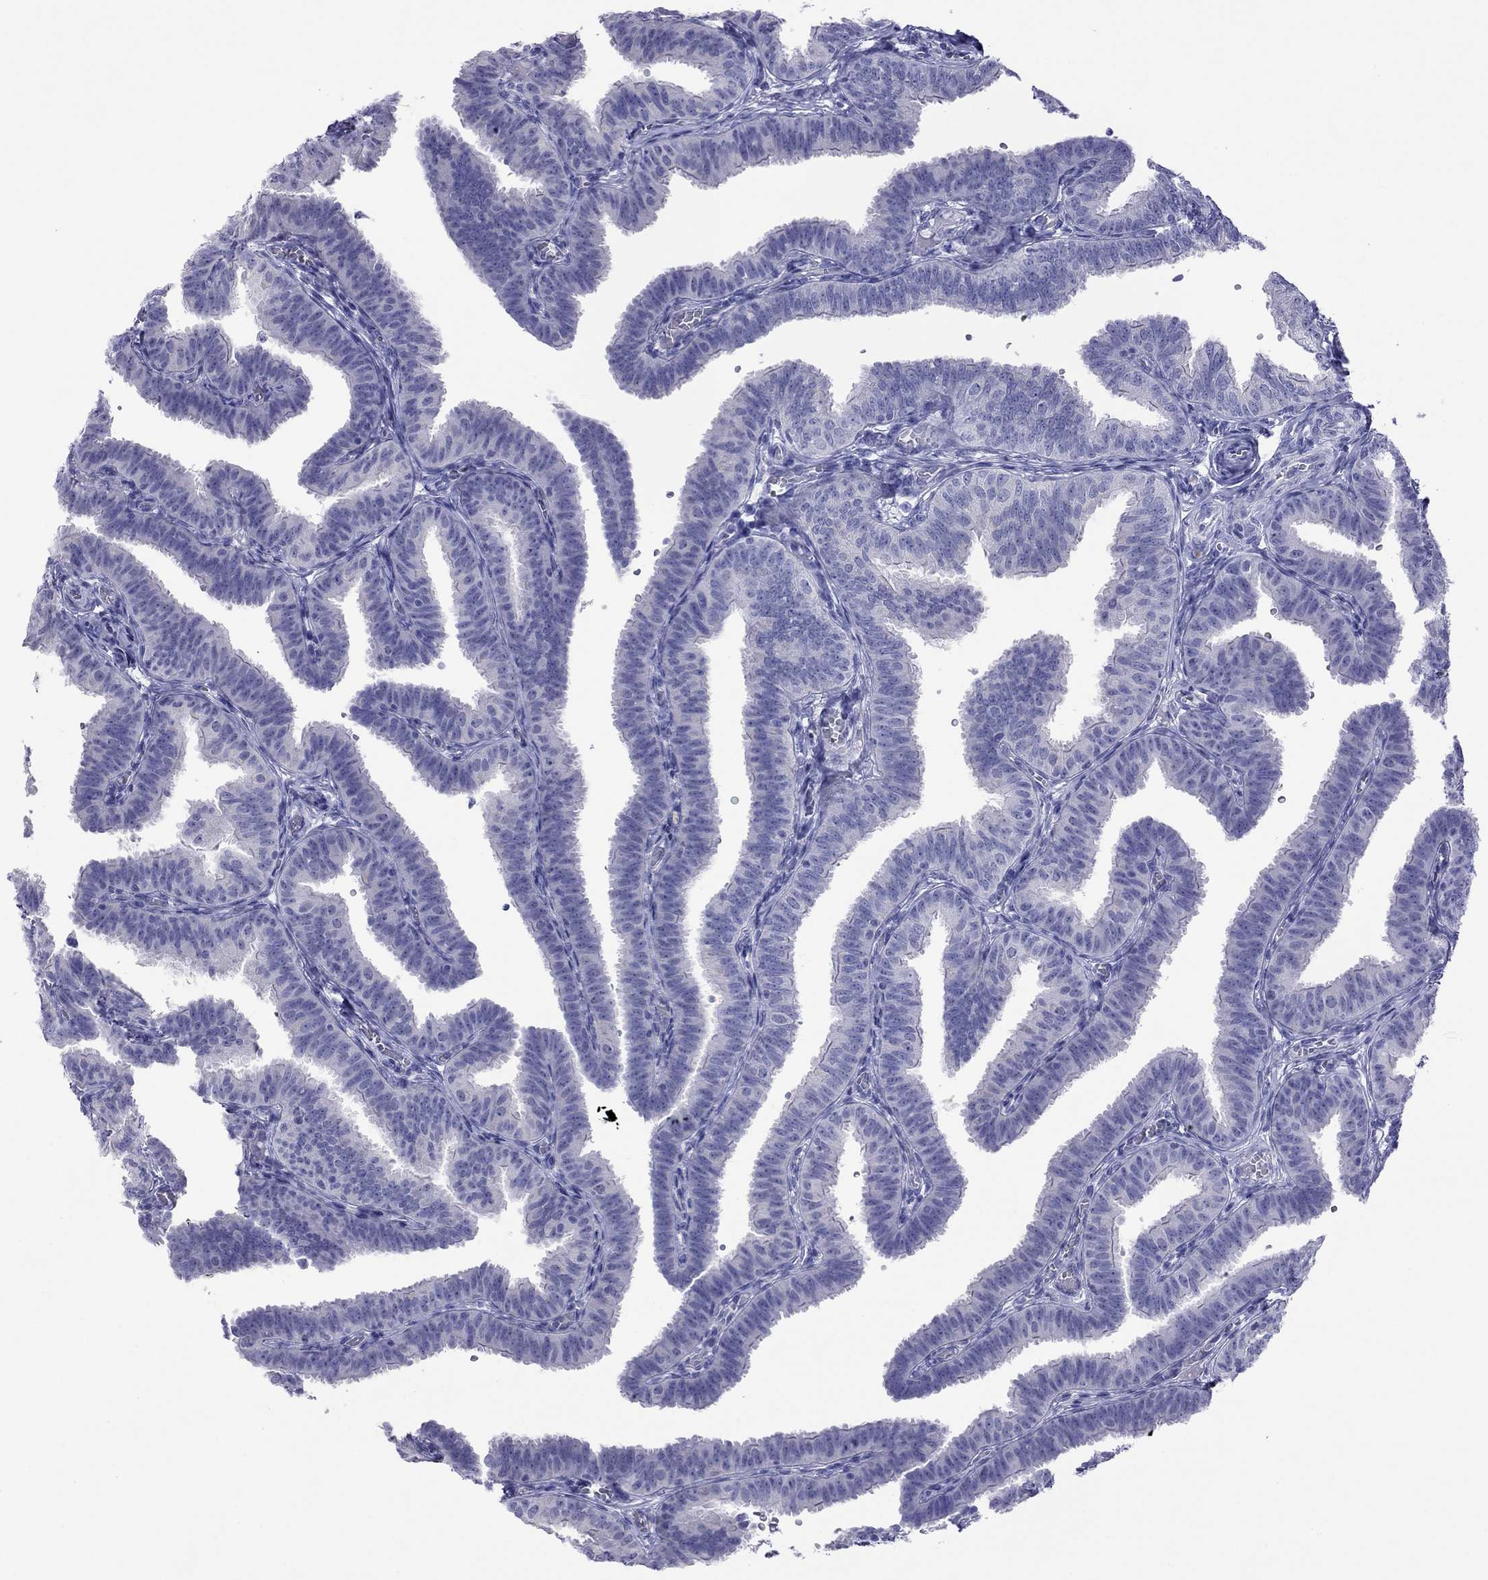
{"staining": {"intensity": "negative", "quantity": "none", "location": "none"}, "tissue": "fallopian tube", "cell_type": "Glandular cells", "image_type": "normal", "snomed": [{"axis": "morphology", "description": "Normal tissue, NOS"}, {"axis": "topography", "description": "Fallopian tube"}], "caption": "IHC micrograph of benign fallopian tube stained for a protein (brown), which exhibits no expression in glandular cells.", "gene": "FIGLA", "patient": {"sex": "female", "age": 25}}